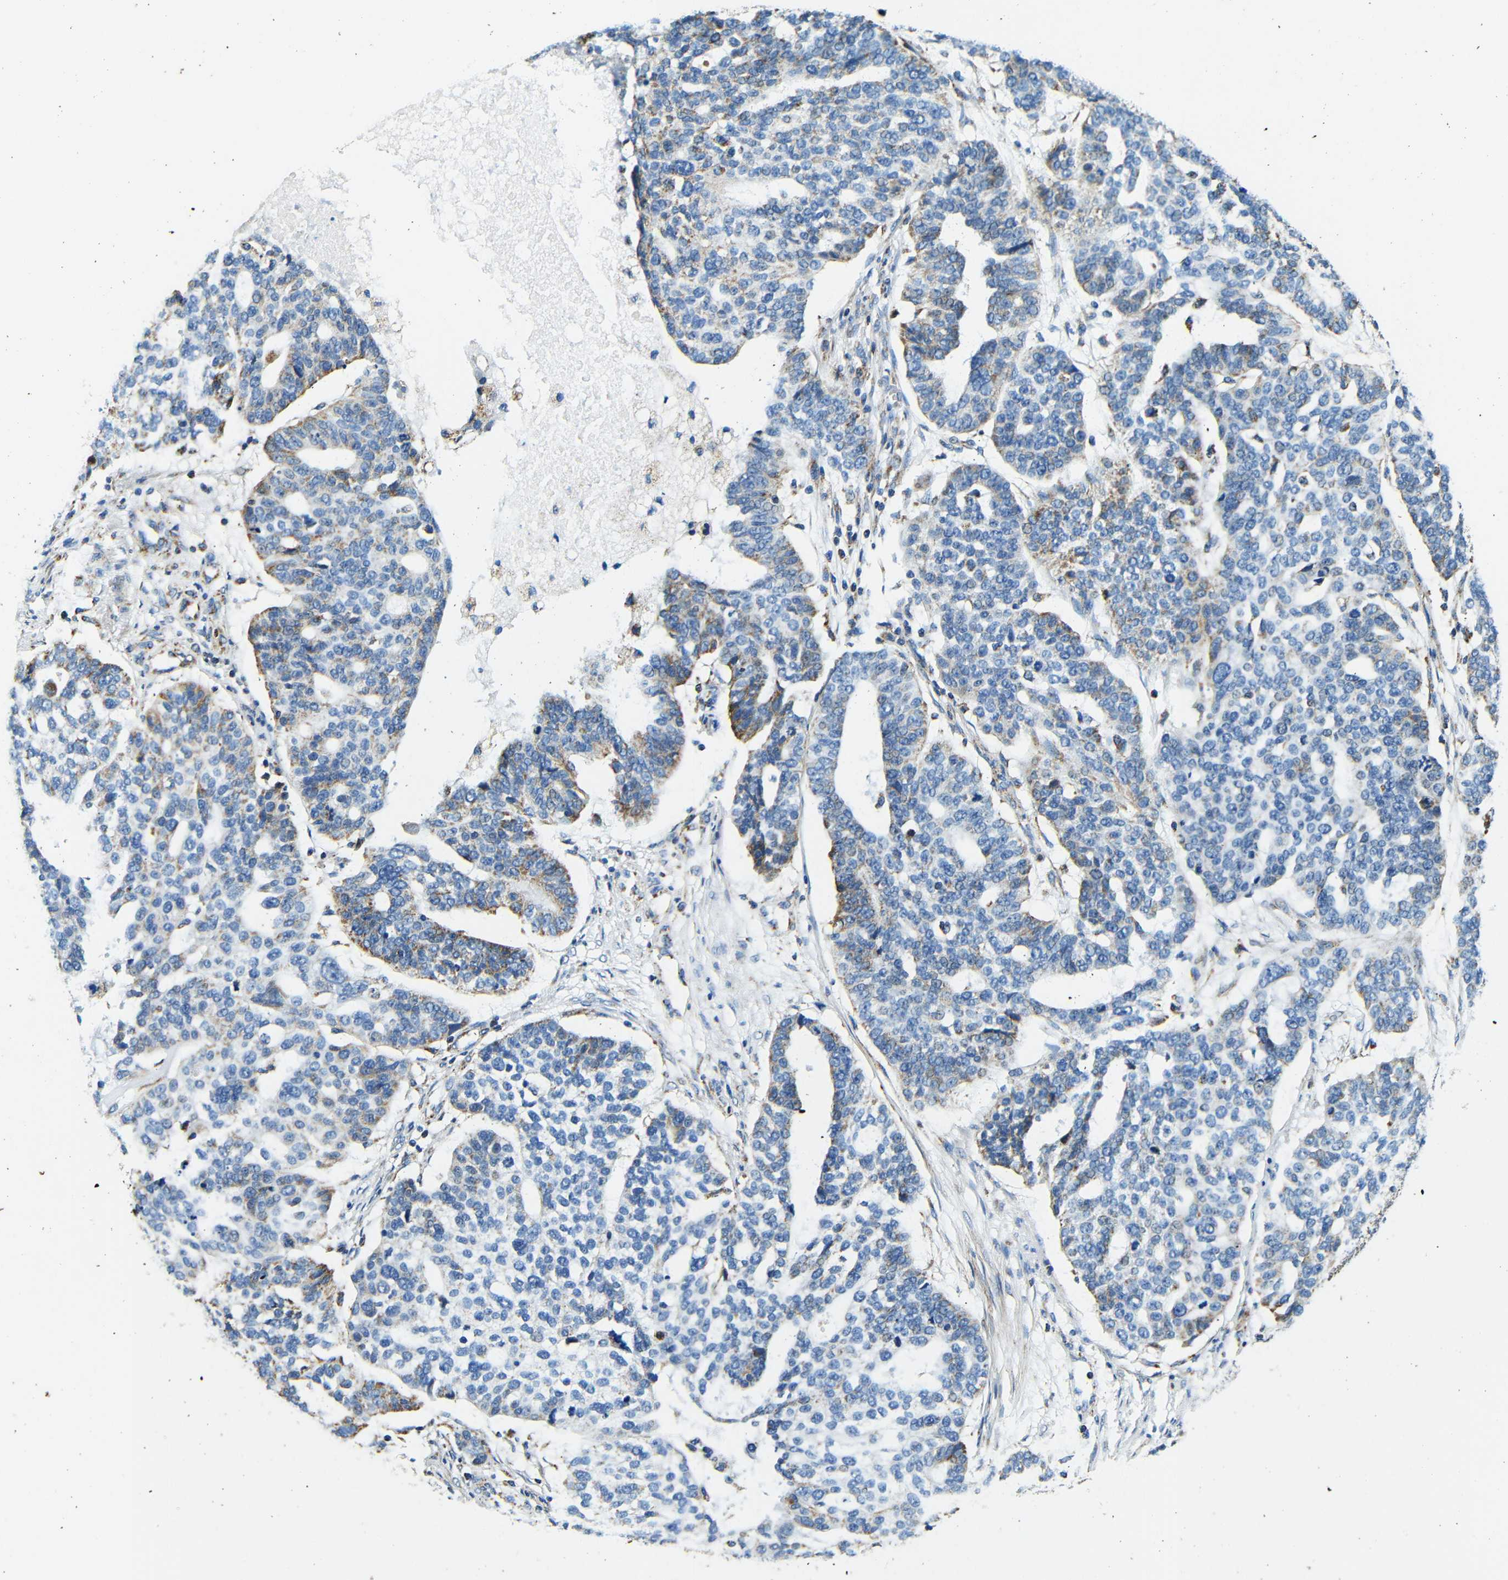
{"staining": {"intensity": "moderate", "quantity": "25%-75%", "location": "cytoplasmic/membranous"}, "tissue": "ovarian cancer", "cell_type": "Tumor cells", "image_type": "cancer", "snomed": [{"axis": "morphology", "description": "Cystadenocarcinoma, serous, NOS"}, {"axis": "topography", "description": "Ovary"}], "caption": "Immunohistochemical staining of human ovarian cancer shows medium levels of moderate cytoplasmic/membranous protein expression in about 25%-75% of tumor cells. The protein is shown in brown color, while the nuclei are stained blue.", "gene": "GALNT18", "patient": {"sex": "female", "age": 59}}